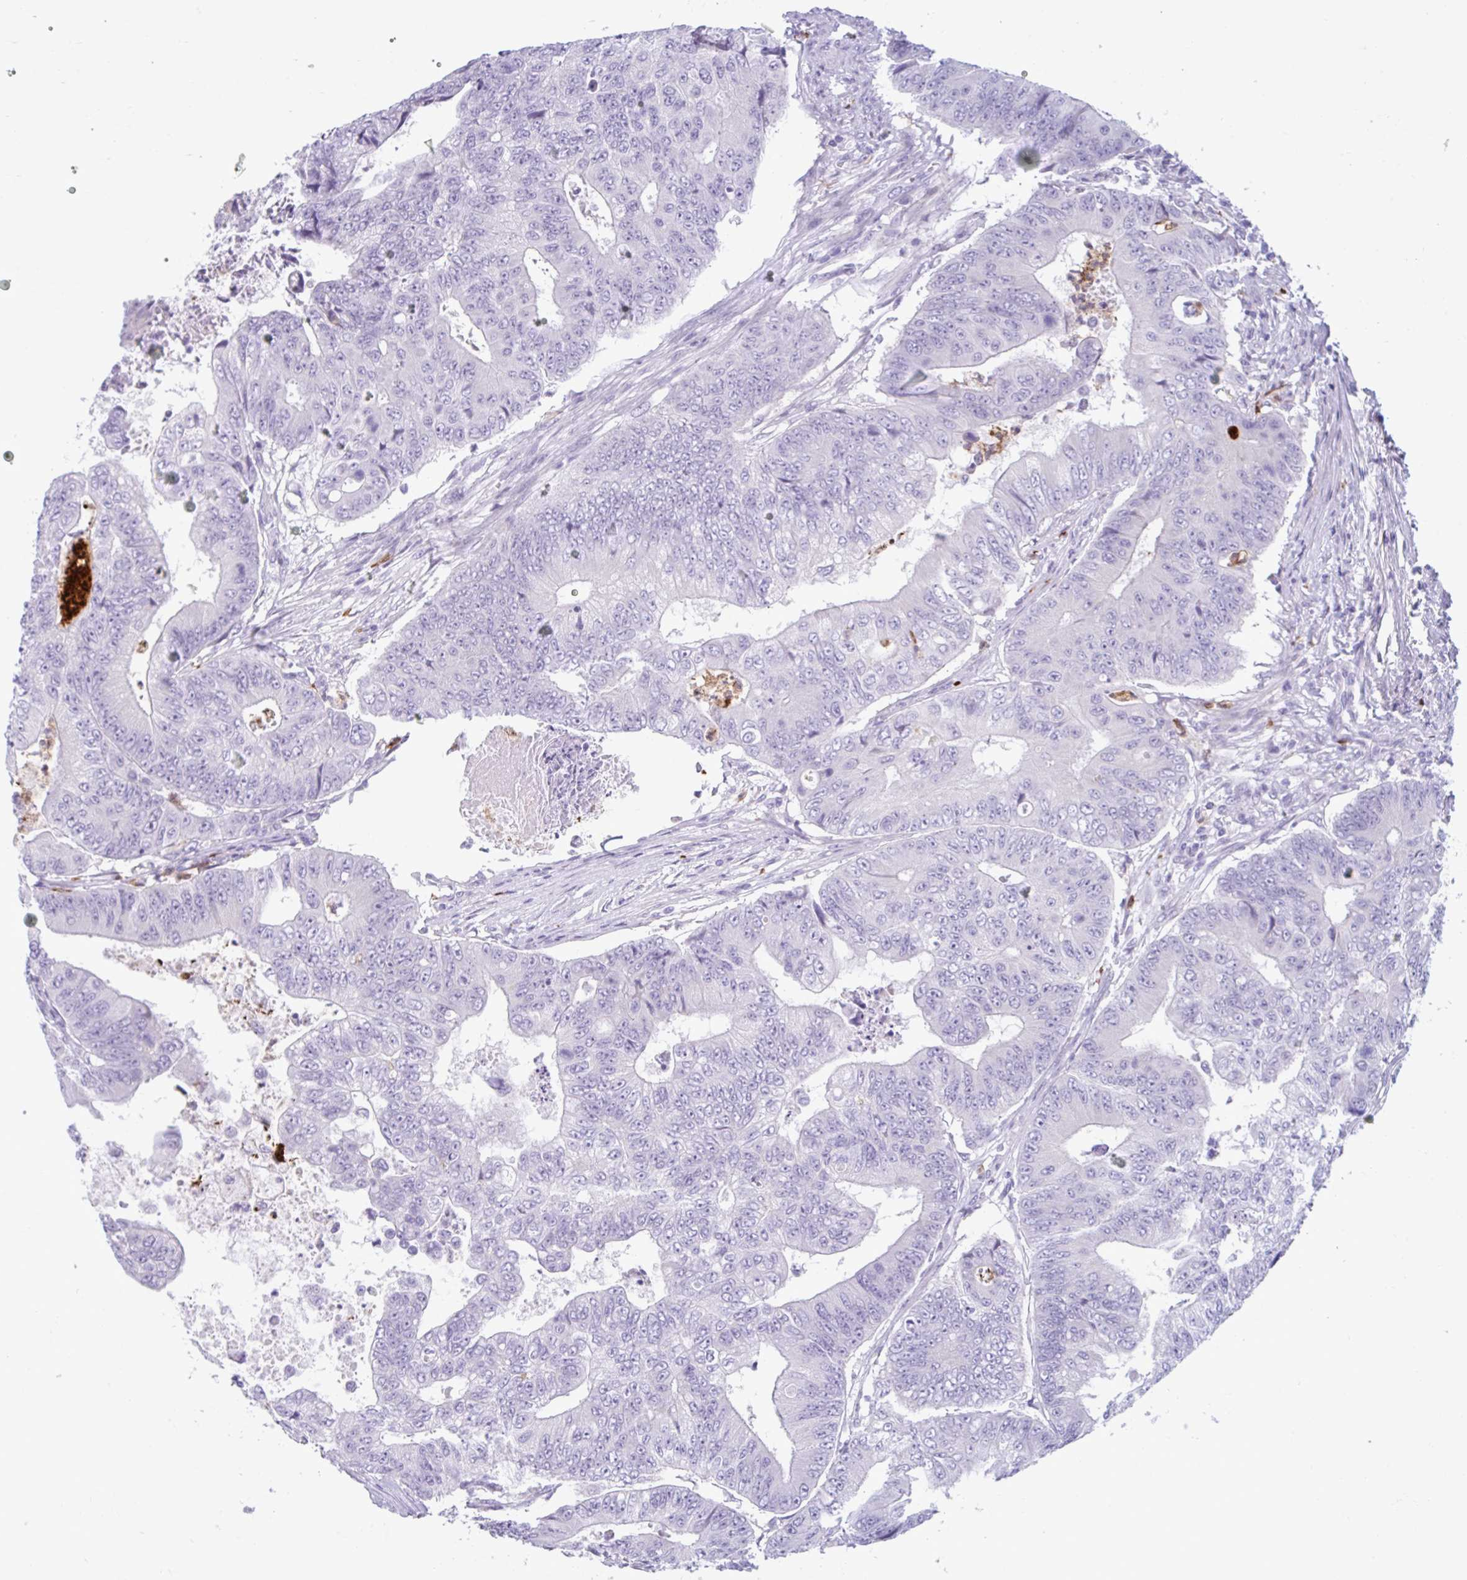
{"staining": {"intensity": "negative", "quantity": "none", "location": "none"}, "tissue": "colorectal cancer", "cell_type": "Tumor cells", "image_type": "cancer", "snomed": [{"axis": "morphology", "description": "Adenocarcinoma, NOS"}, {"axis": "topography", "description": "Colon"}], "caption": "Protein analysis of colorectal adenocarcinoma exhibits no significant expression in tumor cells. (Brightfield microscopy of DAB IHC at high magnification).", "gene": "CEP120", "patient": {"sex": "female", "age": 48}}